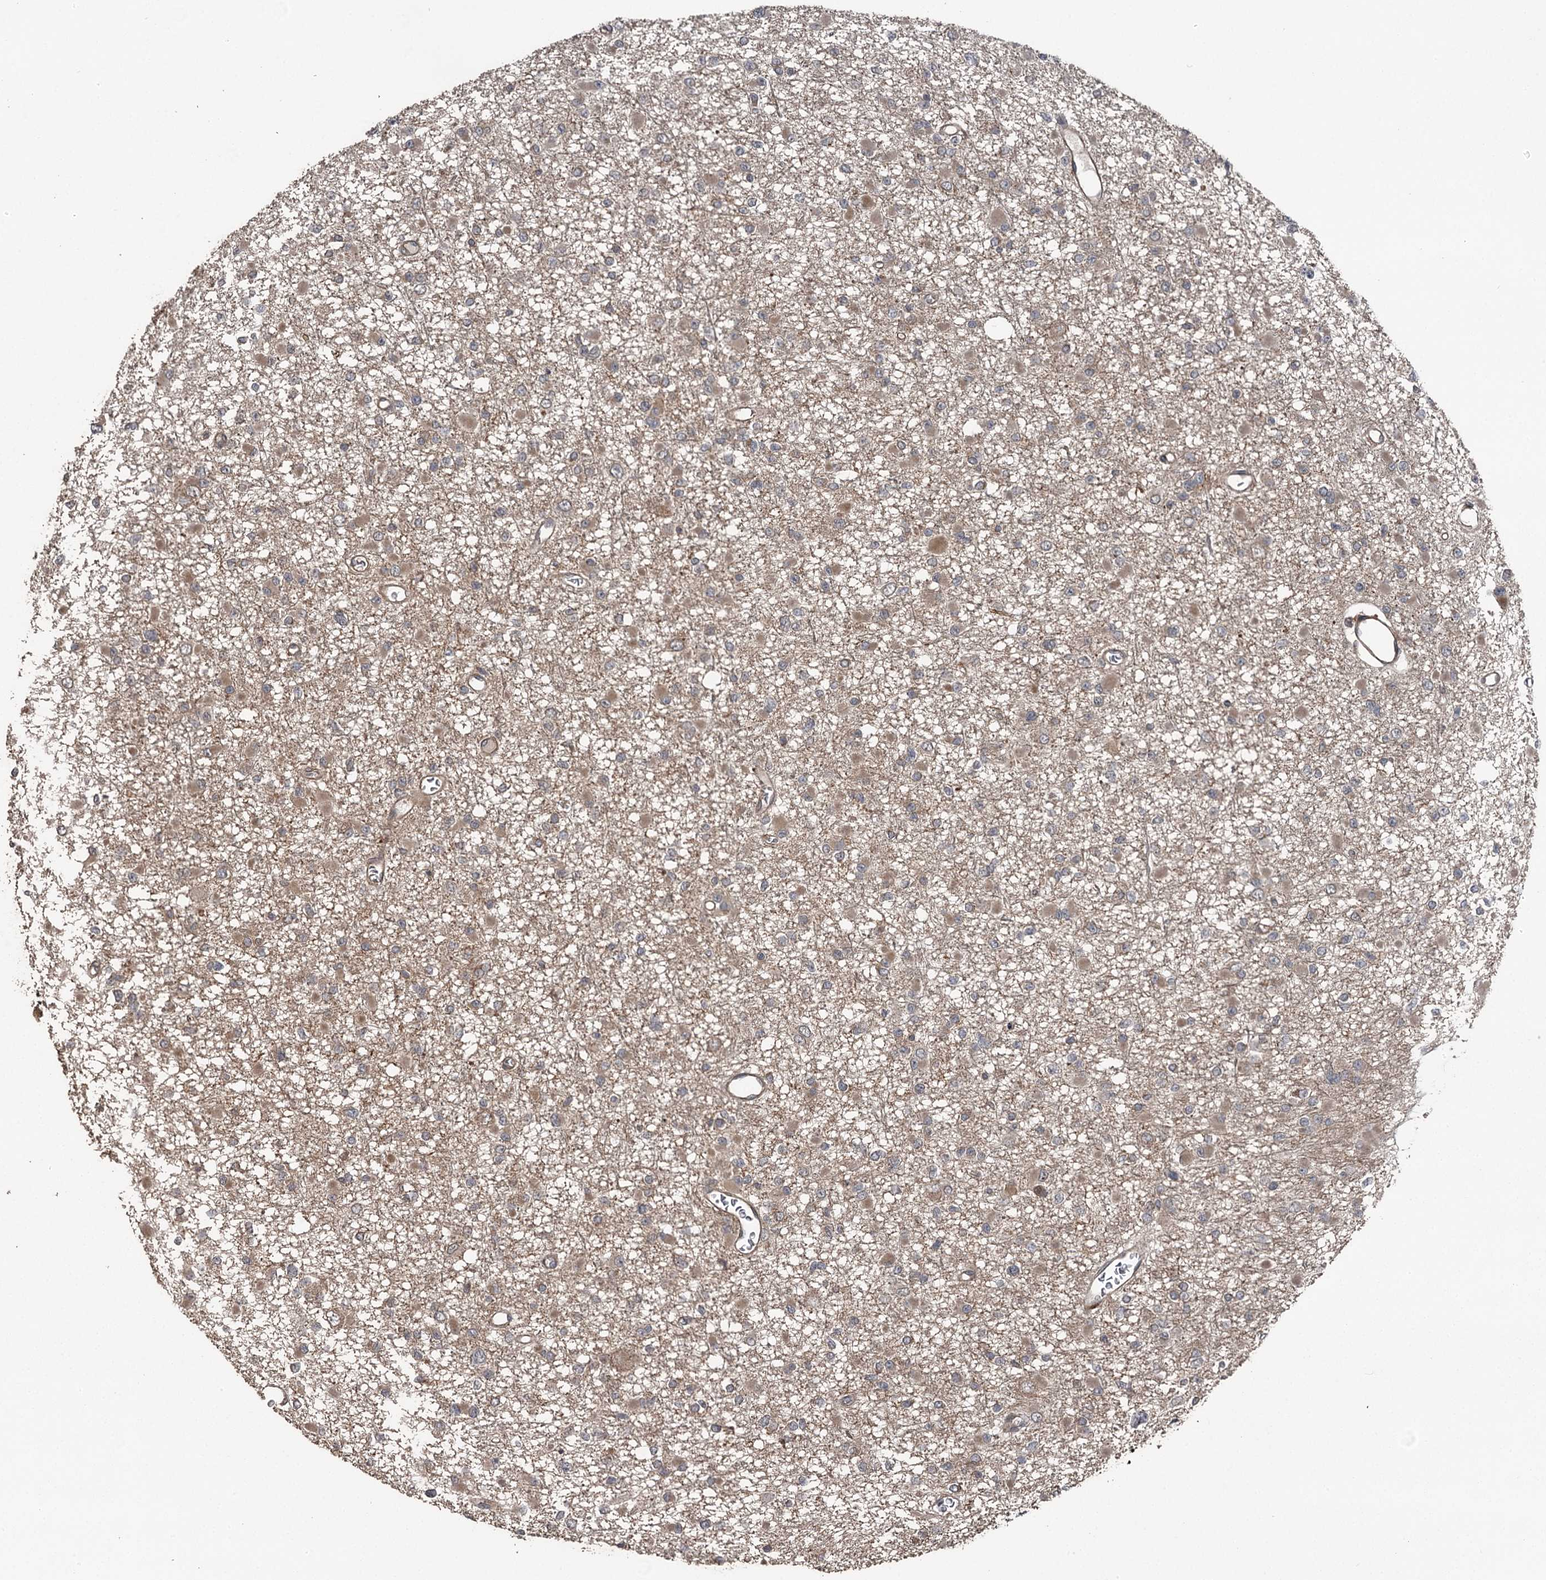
{"staining": {"intensity": "weak", "quantity": "25%-75%", "location": "cytoplasmic/membranous"}, "tissue": "glioma", "cell_type": "Tumor cells", "image_type": "cancer", "snomed": [{"axis": "morphology", "description": "Glioma, malignant, Low grade"}, {"axis": "topography", "description": "Brain"}], "caption": "Immunohistochemical staining of glioma reveals low levels of weak cytoplasmic/membranous protein staining in about 25%-75% of tumor cells. (Brightfield microscopy of DAB IHC at high magnification).", "gene": "RAB21", "patient": {"sex": "female", "age": 22}}